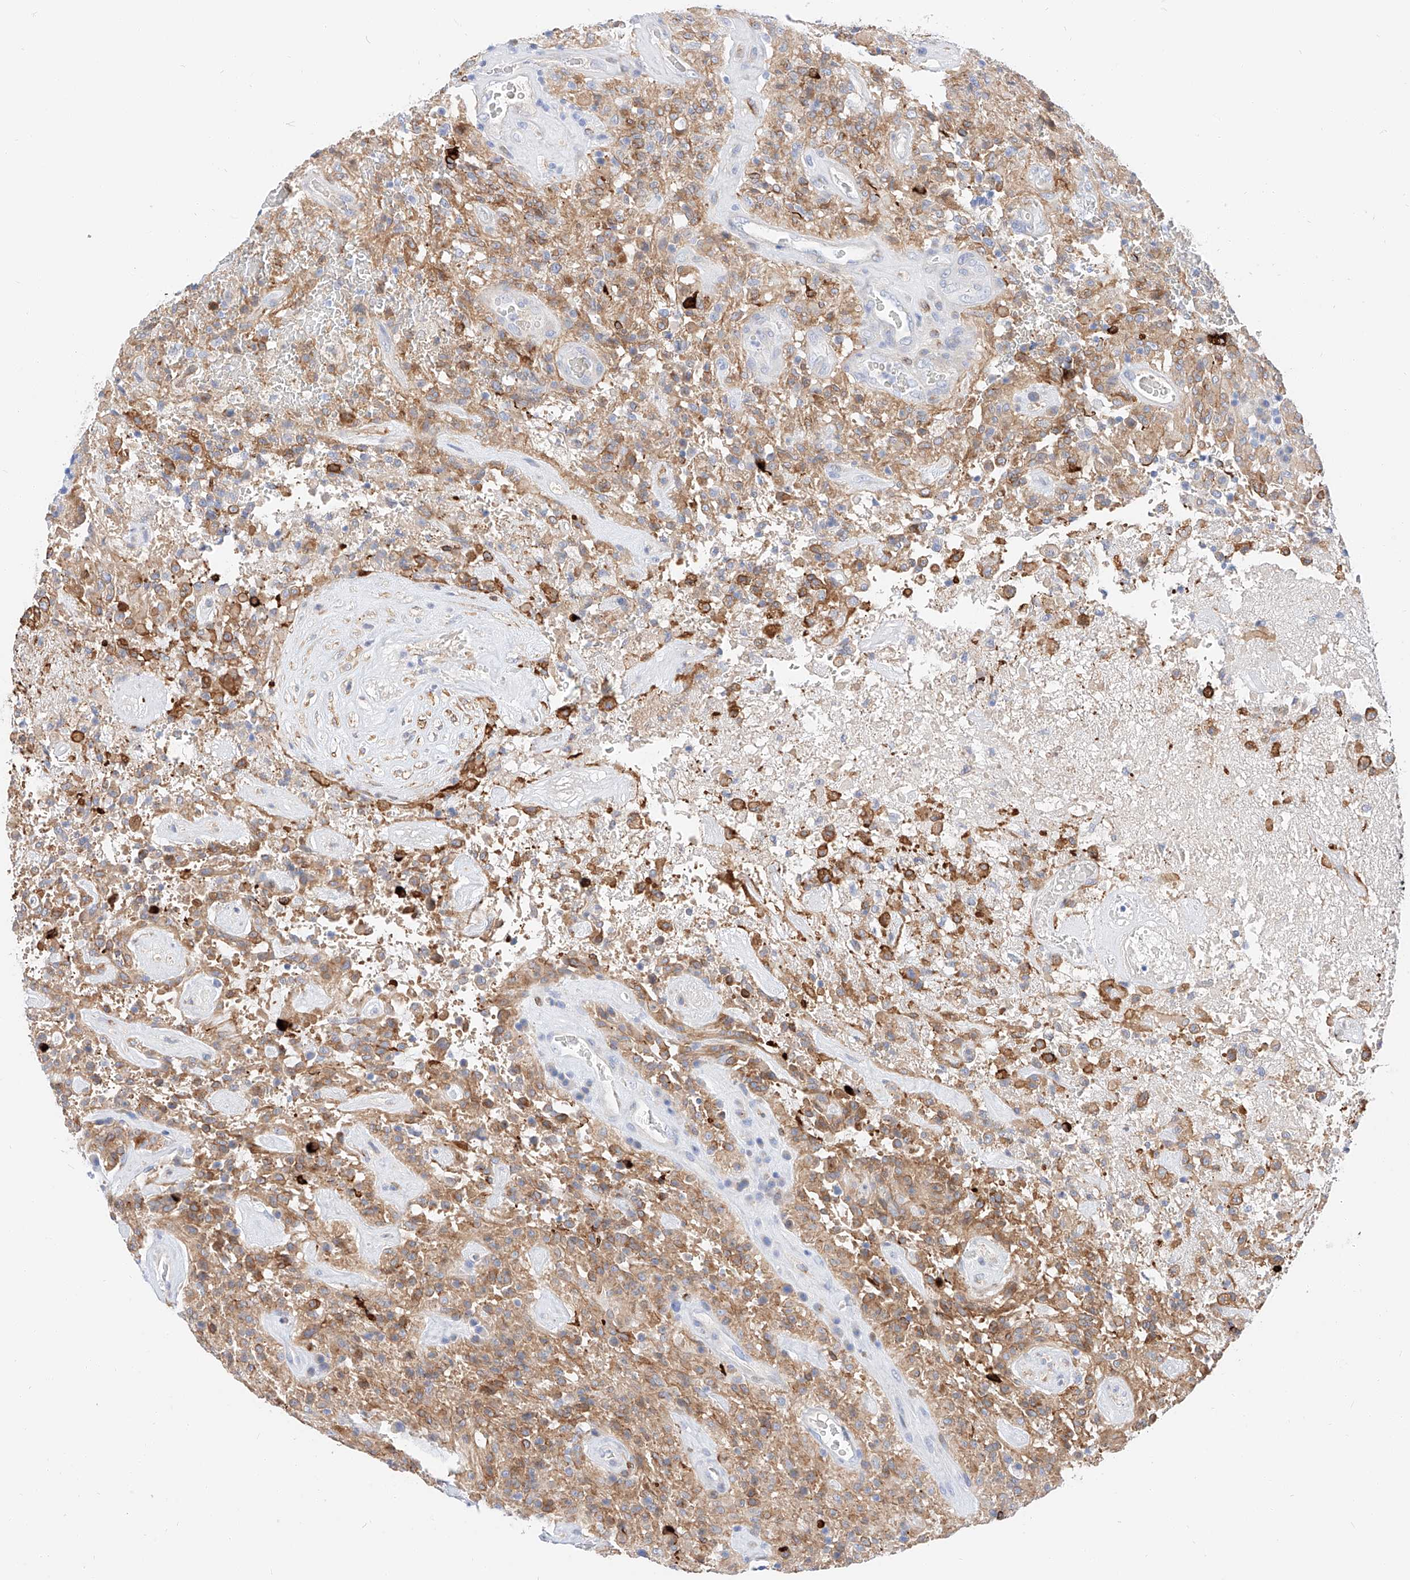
{"staining": {"intensity": "moderate", "quantity": "25%-75%", "location": "cytoplasmic/membranous"}, "tissue": "glioma", "cell_type": "Tumor cells", "image_type": "cancer", "snomed": [{"axis": "morphology", "description": "Glioma, malignant, High grade"}, {"axis": "topography", "description": "Brain"}], "caption": "The micrograph displays immunohistochemical staining of glioma. There is moderate cytoplasmic/membranous staining is identified in about 25%-75% of tumor cells.", "gene": "MAP7", "patient": {"sex": "female", "age": 57}}